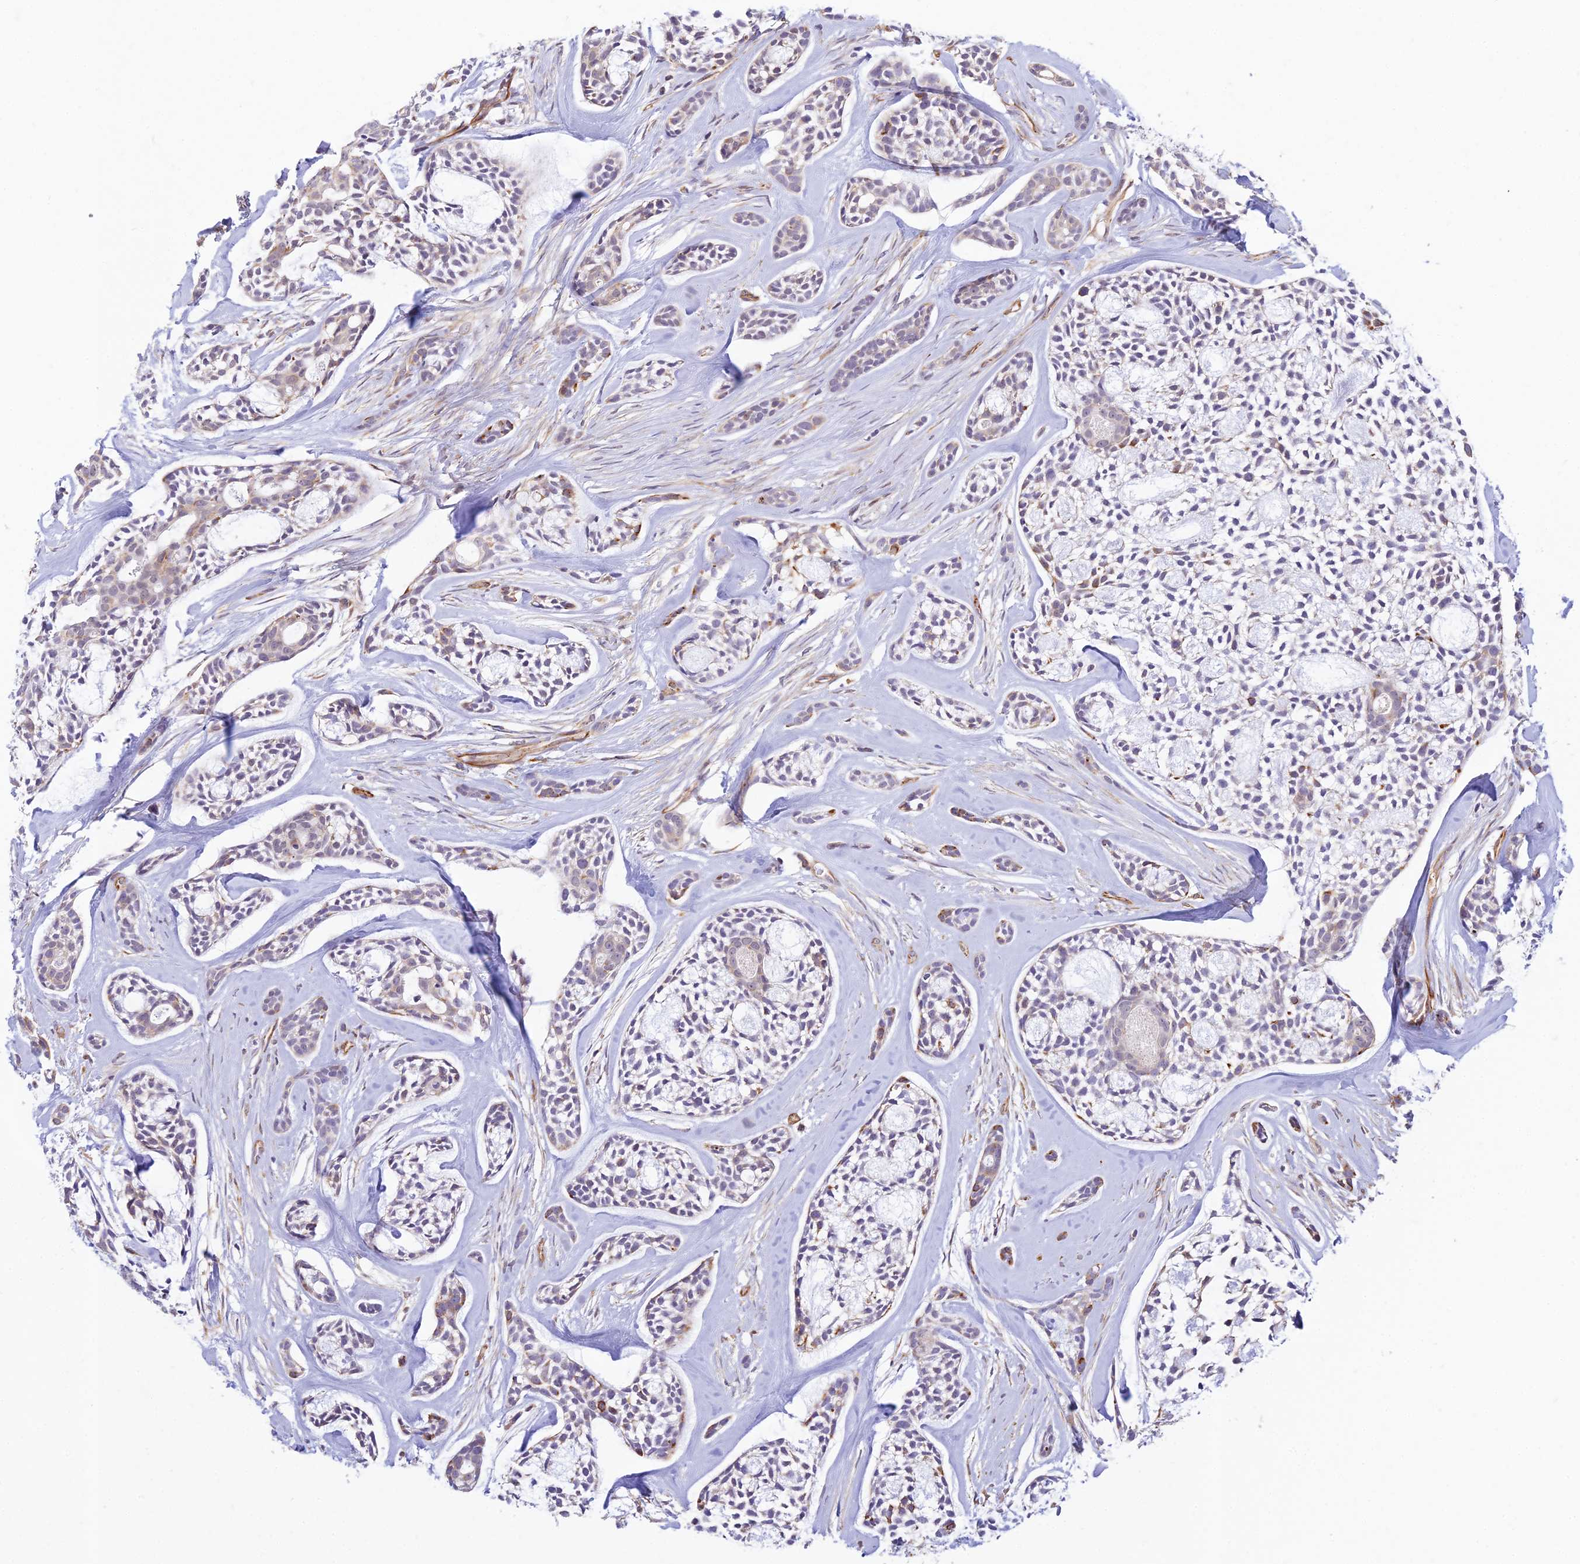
{"staining": {"intensity": "weak", "quantity": "<25%", "location": "cytoplasmic/membranous"}, "tissue": "head and neck cancer", "cell_type": "Tumor cells", "image_type": "cancer", "snomed": [{"axis": "morphology", "description": "Adenocarcinoma, NOS"}, {"axis": "topography", "description": "Subcutis"}, {"axis": "topography", "description": "Head-Neck"}], "caption": "Tumor cells are negative for brown protein staining in adenocarcinoma (head and neck).", "gene": "SAPCD2", "patient": {"sex": "female", "age": 73}}